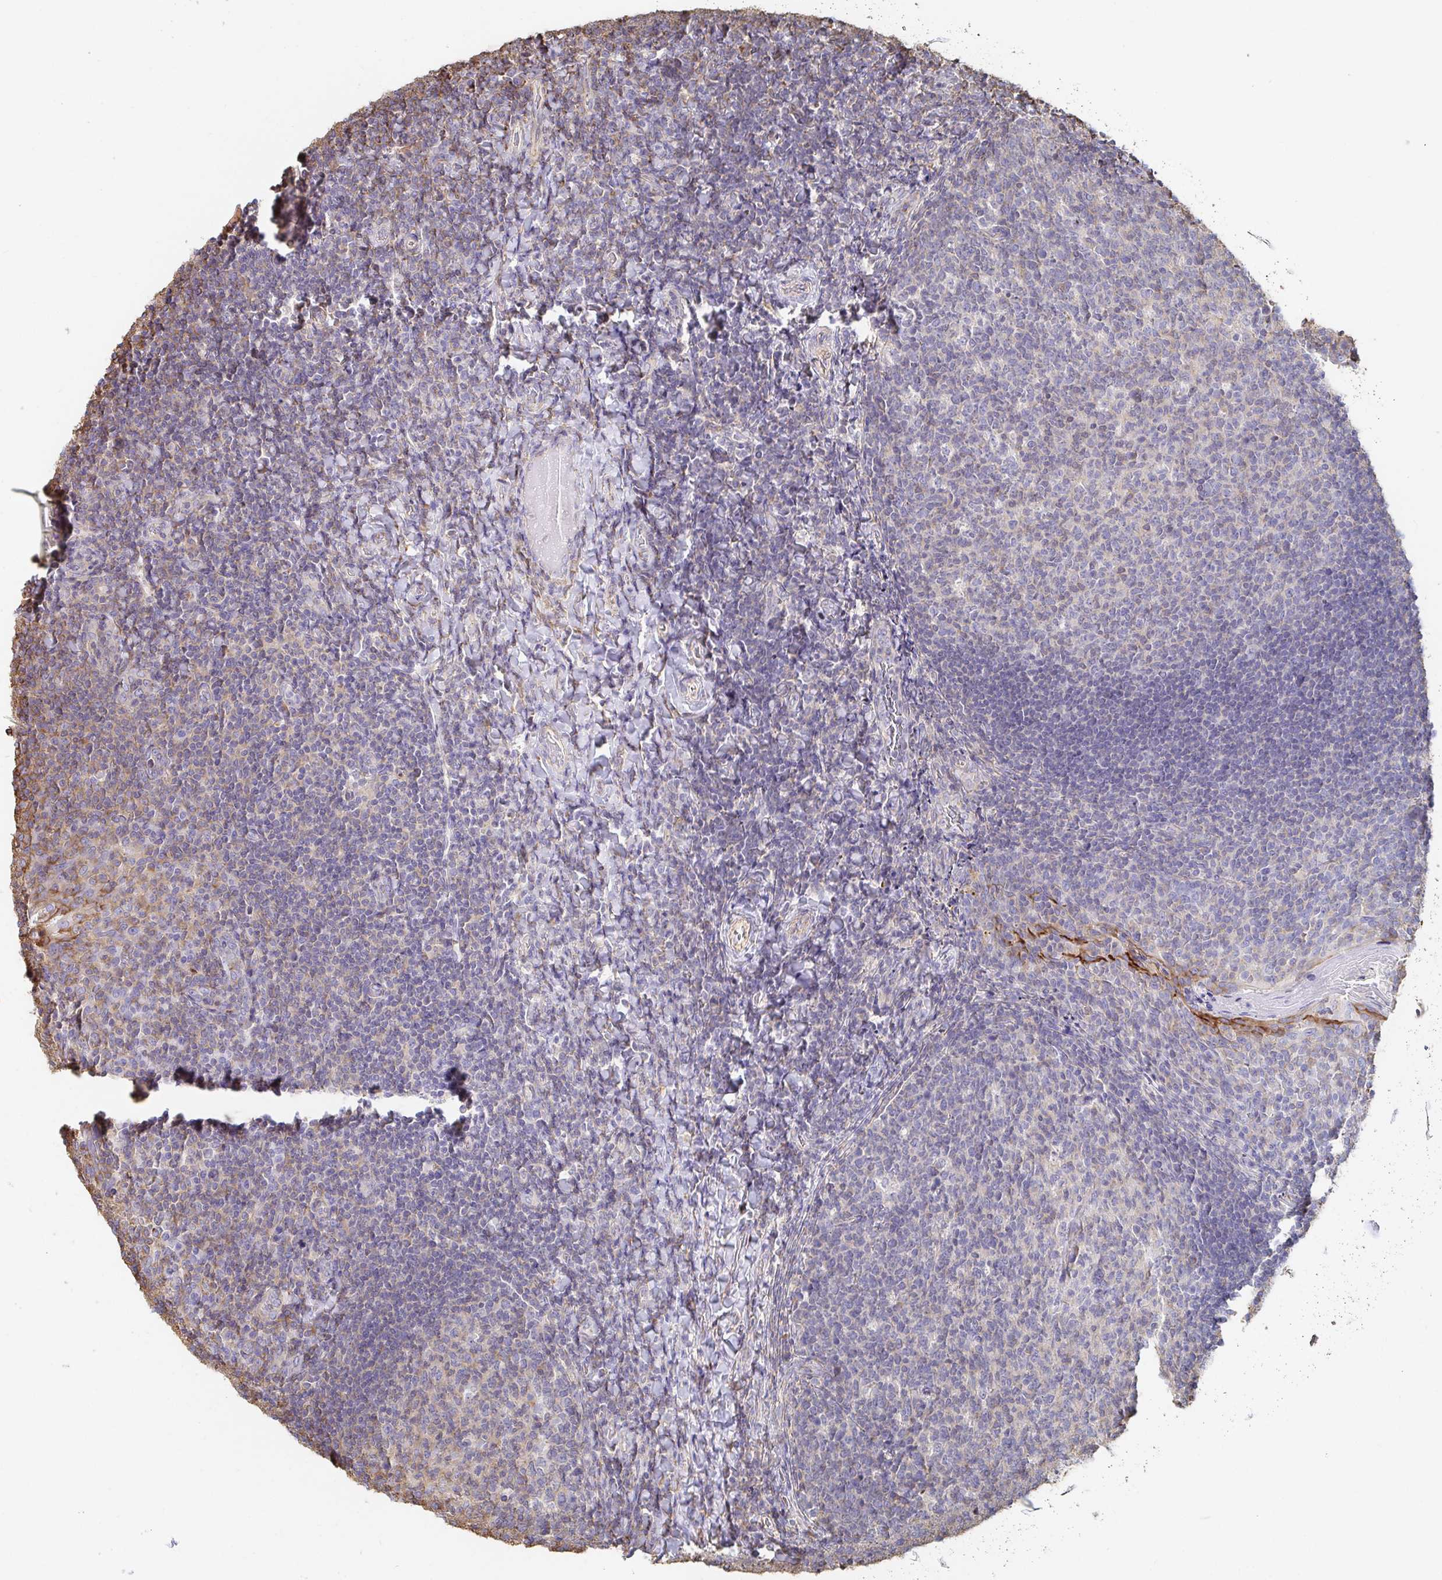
{"staining": {"intensity": "weak", "quantity": "<25%", "location": "cytoplasmic/membranous"}, "tissue": "tonsil", "cell_type": "Germinal center cells", "image_type": "normal", "snomed": [{"axis": "morphology", "description": "Normal tissue, NOS"}, {"axis": "topography", "description": "Tonsil"}], "caption": "Normal tonsil was stained to show a protein in brown. There is no significant expression in germinal center cells.", "gene": "PTPN14", "patient": {"sex": "female", "age": 10}}